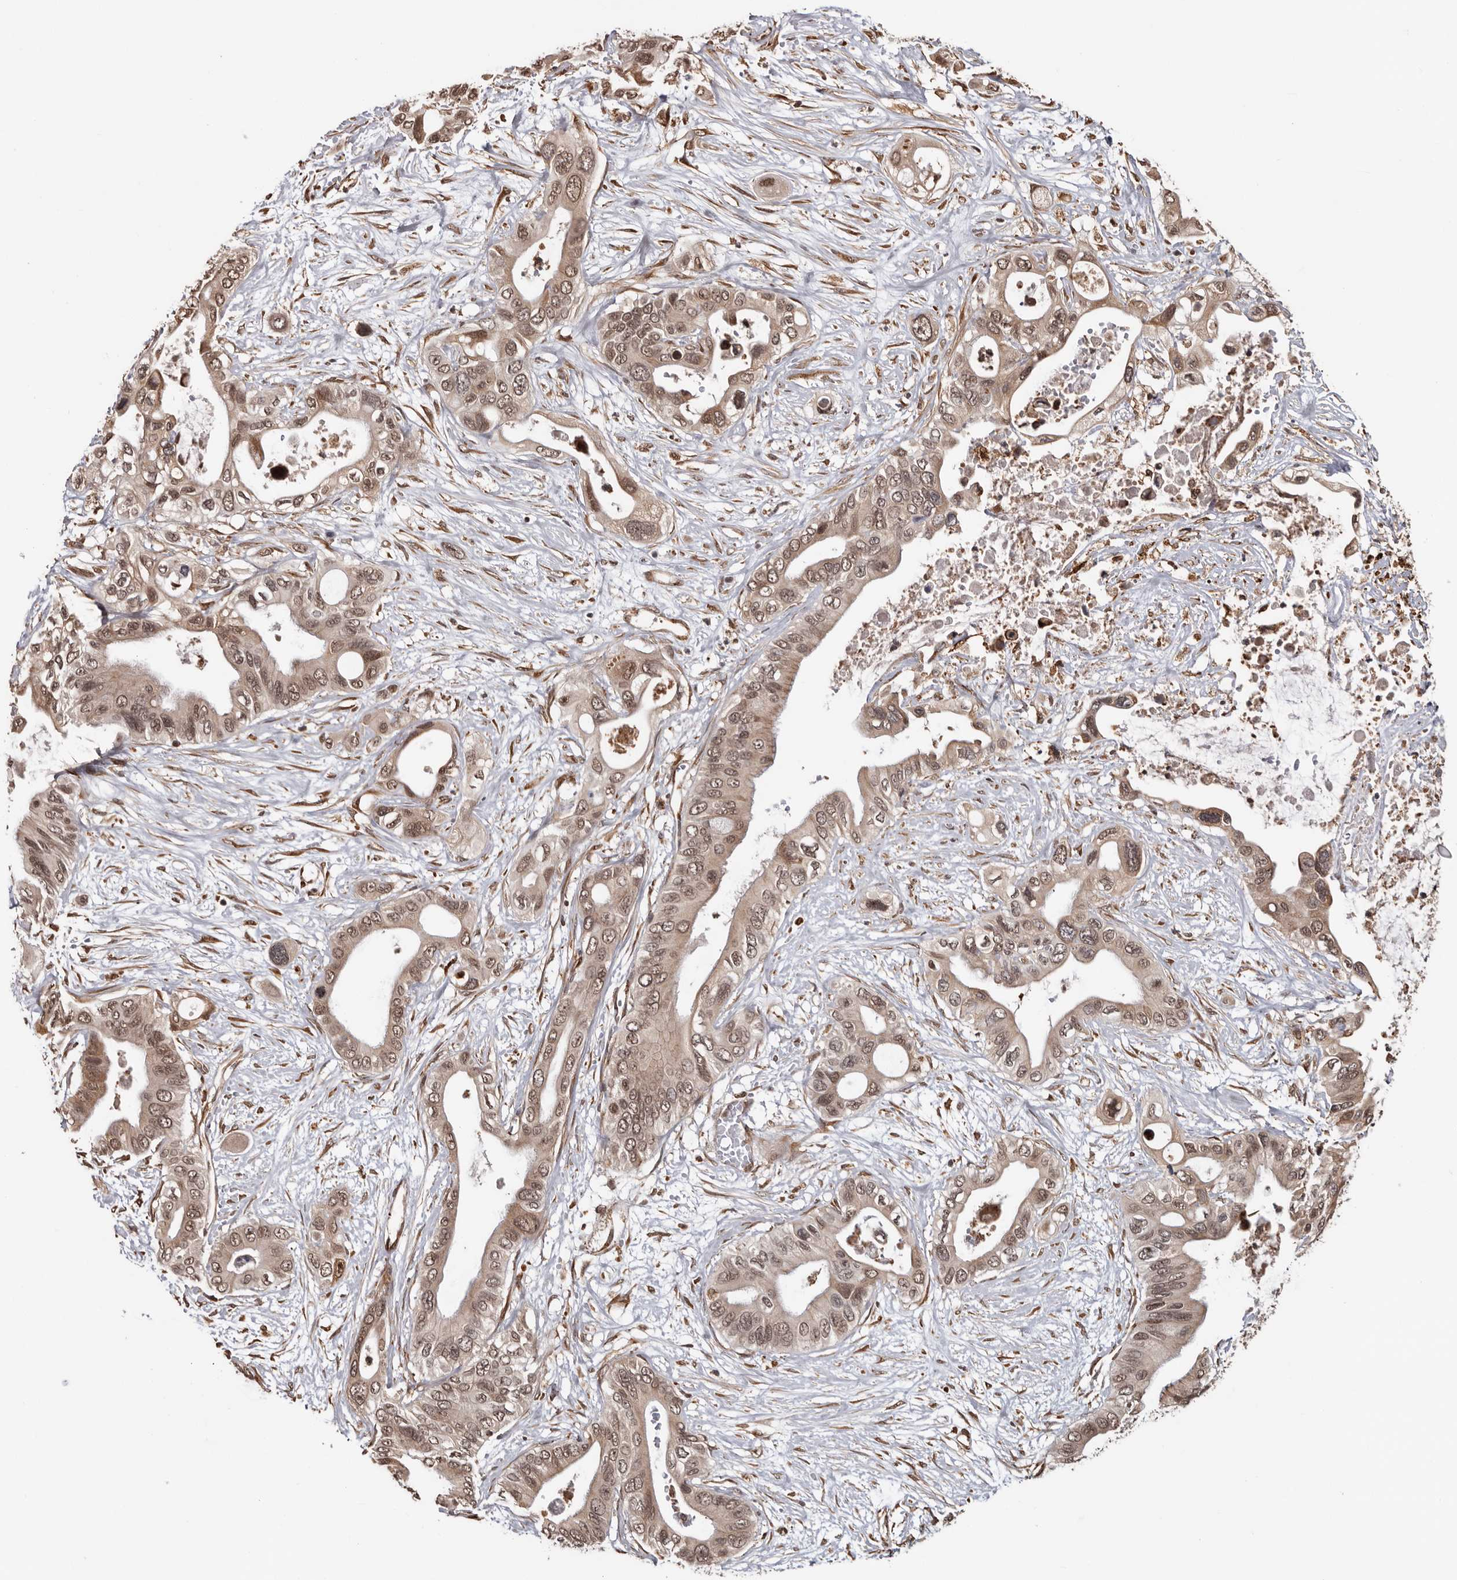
{"staining": {"intensity": "moderate", "quantity": ">75%", "location": "cytoplasmic/membranous,nuclear"}, "tissue": "pancreatic cancer", "cell_type": "Tumor cells", "image_type": "cancer", "snomed": [{"axis": "morphology", "description": "Adenocarcinoma, NOS"}, {"axis": "topography", "description": "Pancreas"}], "caption": "Adenocarcinoma (pancreatic) stained for a protein exhibits moderate cytoplasmic/membranous and nuclear positivity in tumor cells.", "gene": "ZNF83", "patient": {"sex": "male", "age": 66}}